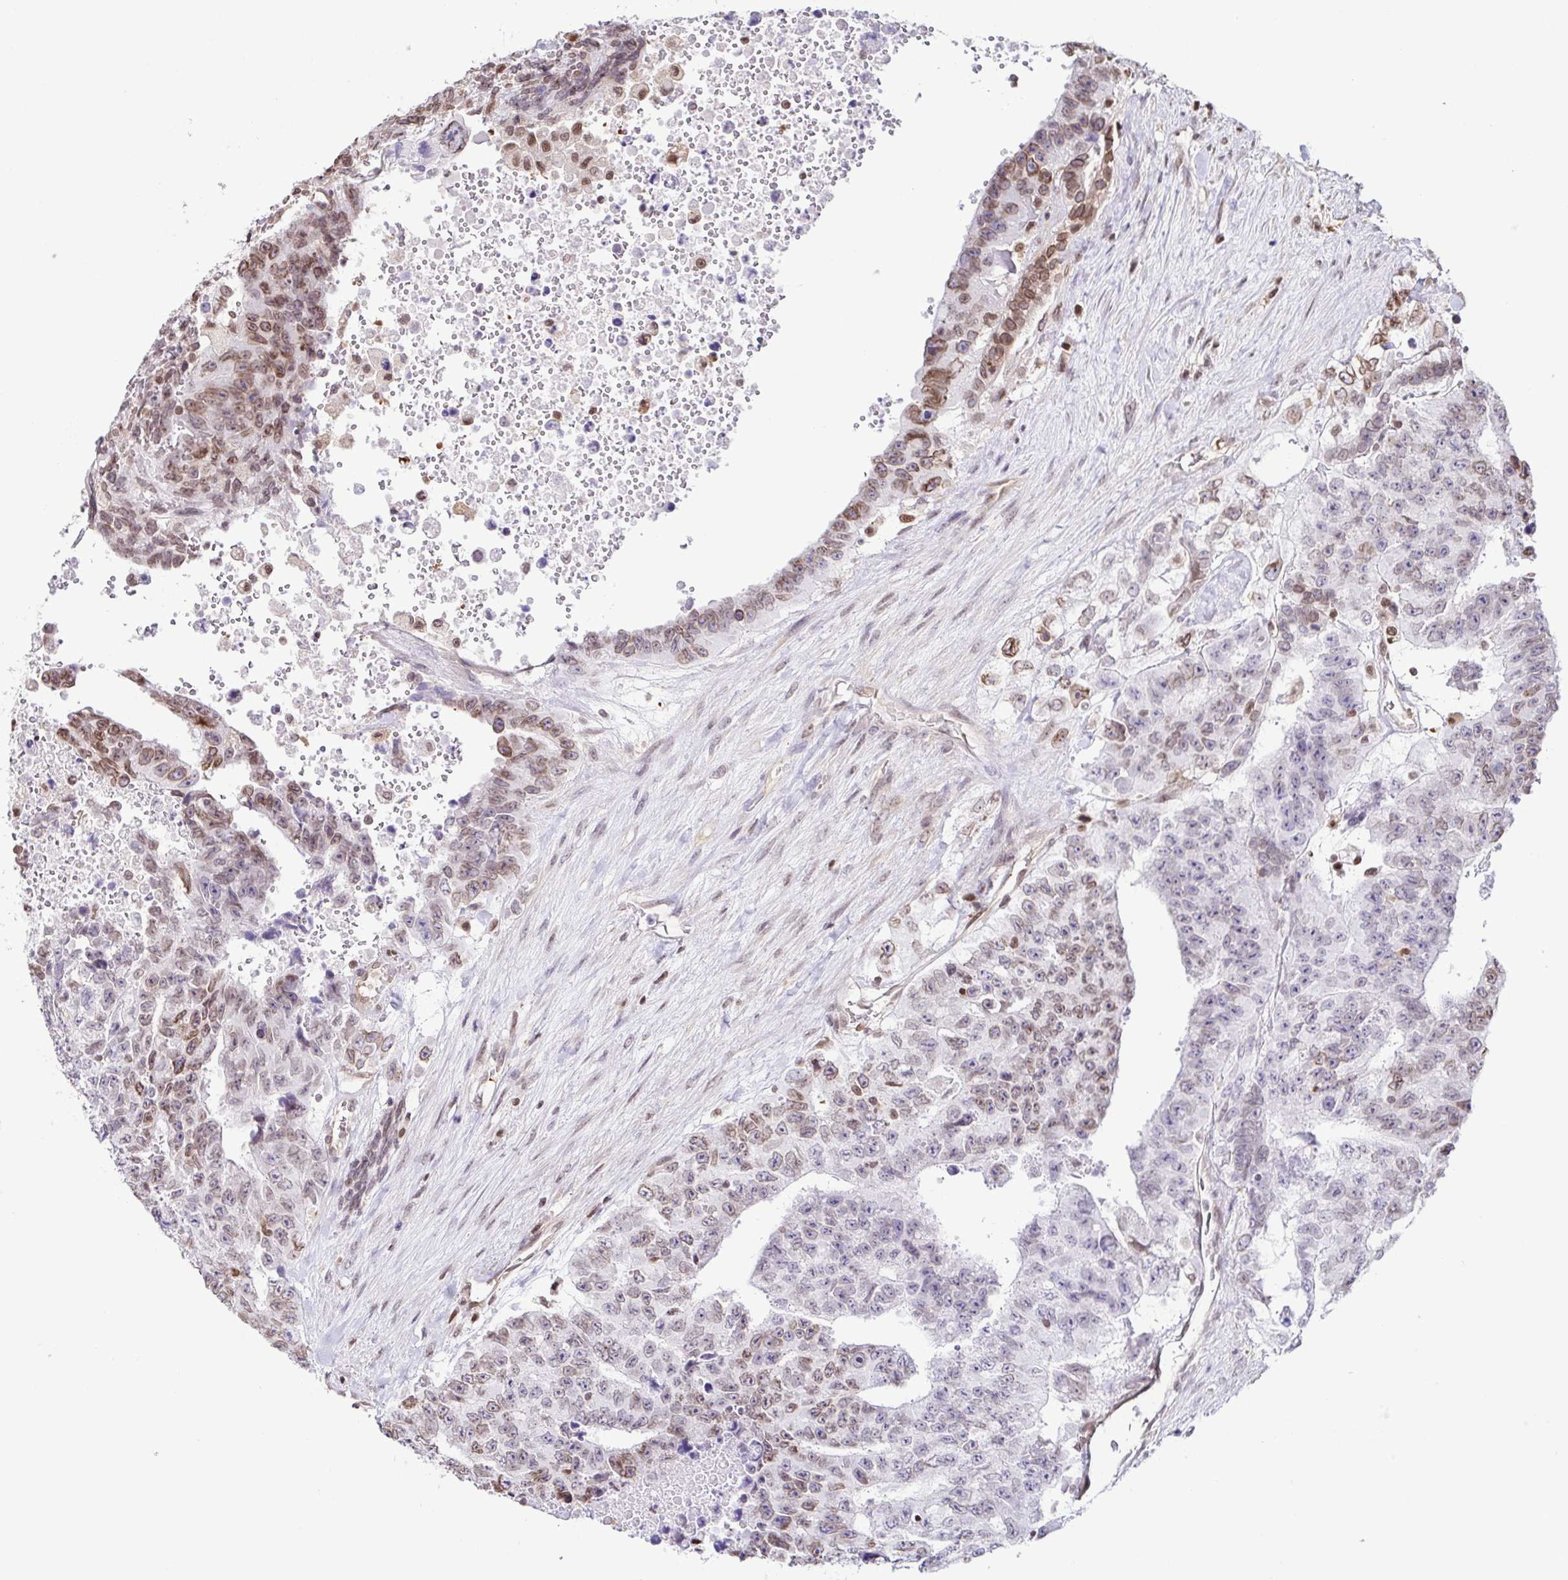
{"staining": {"intensity": "moderate", "quantity": "<25%", "location": "cytoplasmic/membranous,nuclear"}, "tissue": "testis cancer", "cell_type": "Tumor cells", "image_type": "cancer", "snomed": [{"axis": "morphology", "description": "Carcinoma, Embryonal, NOS"}, {"axis": "topography", "description": "Testis"}], "caption": "A low amount of moderate cytoplasmic/membranous and nuclear expression is identified in about <25% of tumor cells in testis cancer tissue.", "gene": "PSMB9", "patient": {"sex": "male", "age": 24}}